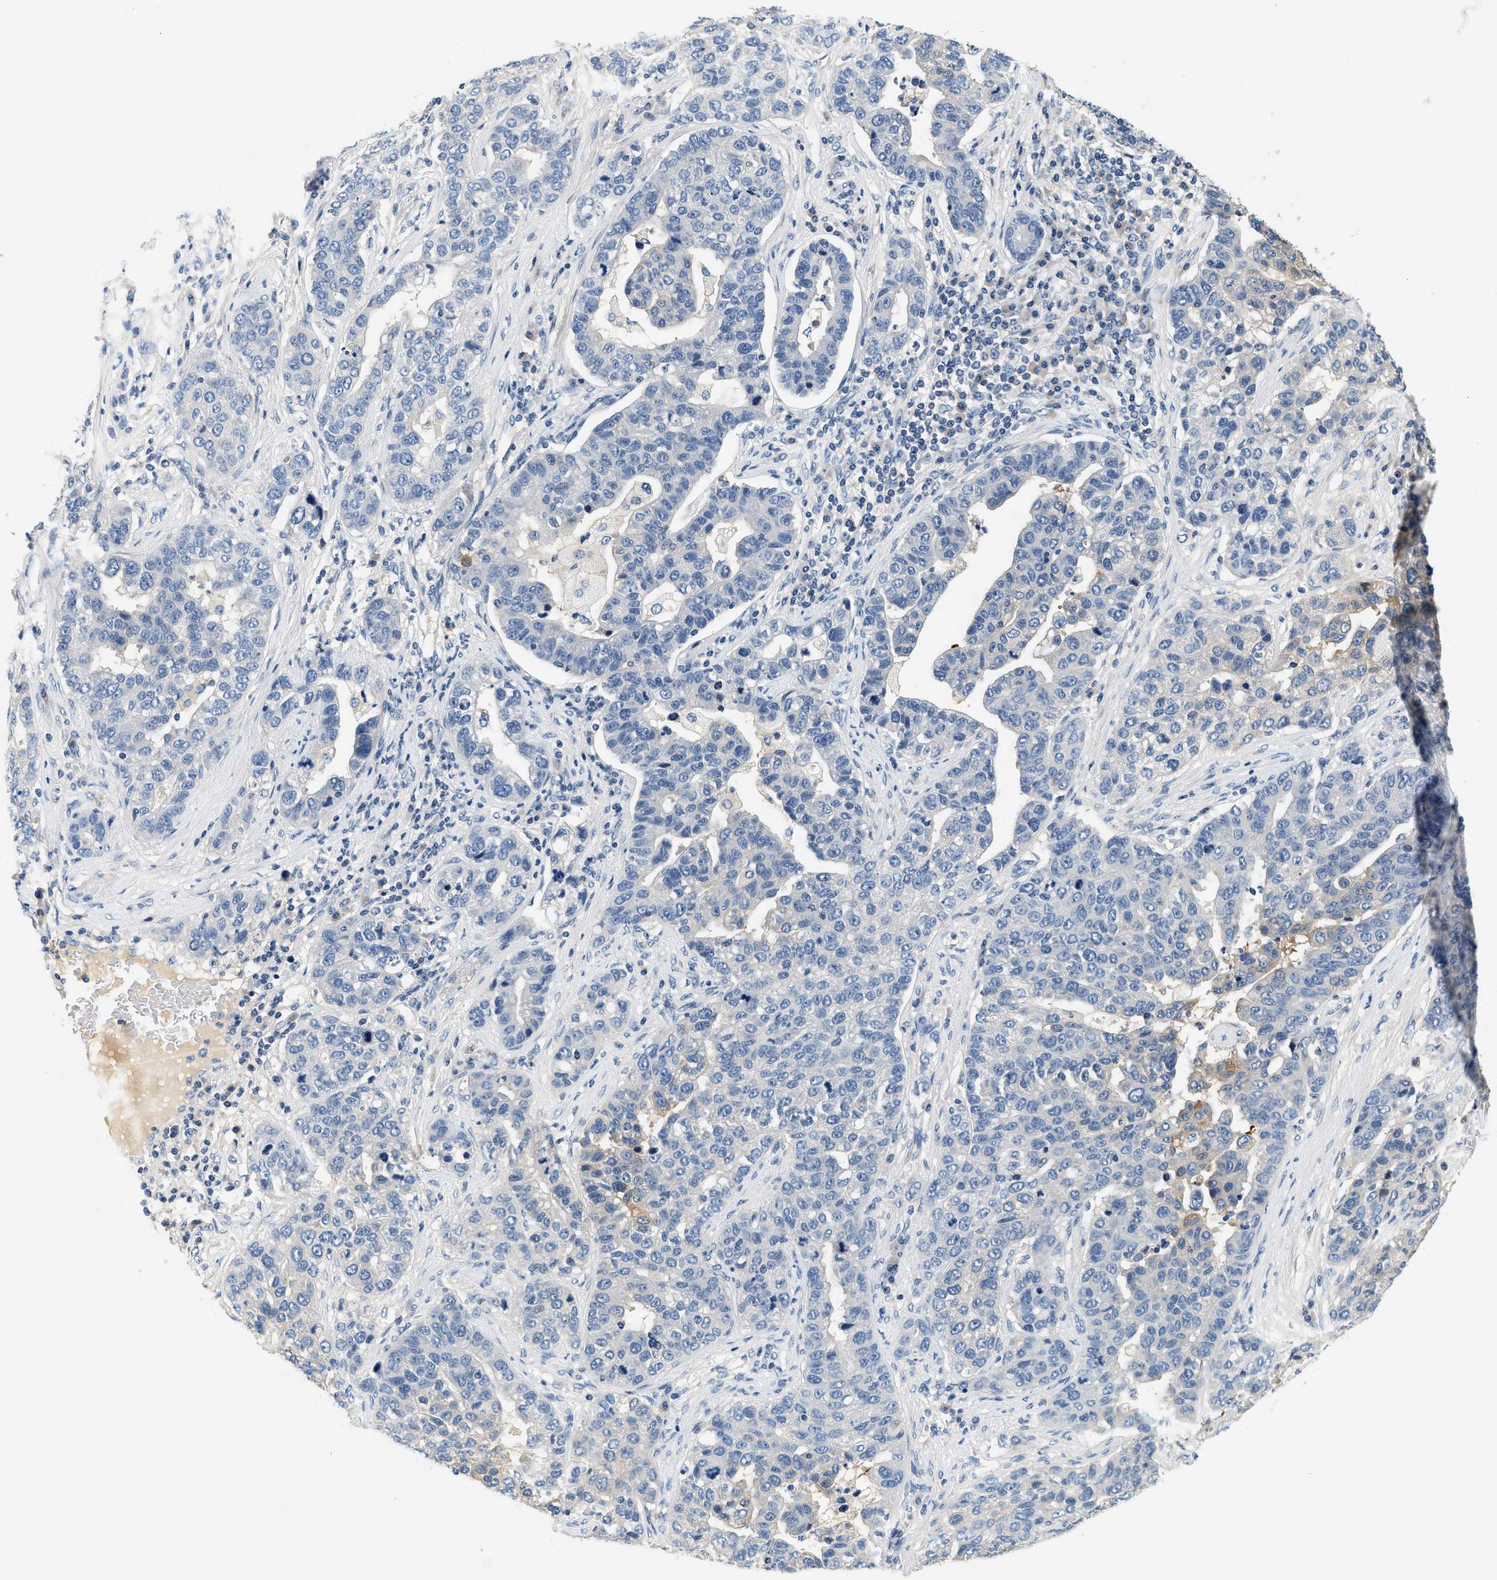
{"staining": {"intensity": "weak", "quantity": "<25%", "location": "cytoplasmic/membranous"}, "tissue": "pancreatic cancer", "cell_type": "Tumor cells", "image_type": "cancer", "snomed": [{"axis": "morphology", "description": "Adenocarcinoma, NOS"}, {"axis": "topography", "description": "Pancreas"}], "caption": "This is a histopathology image of IHC staining of pancreatic cancer, which shows no staining in tumor cells.", "gene": "SLC35E1", "patient": {"sex": "female", "age": 61}}